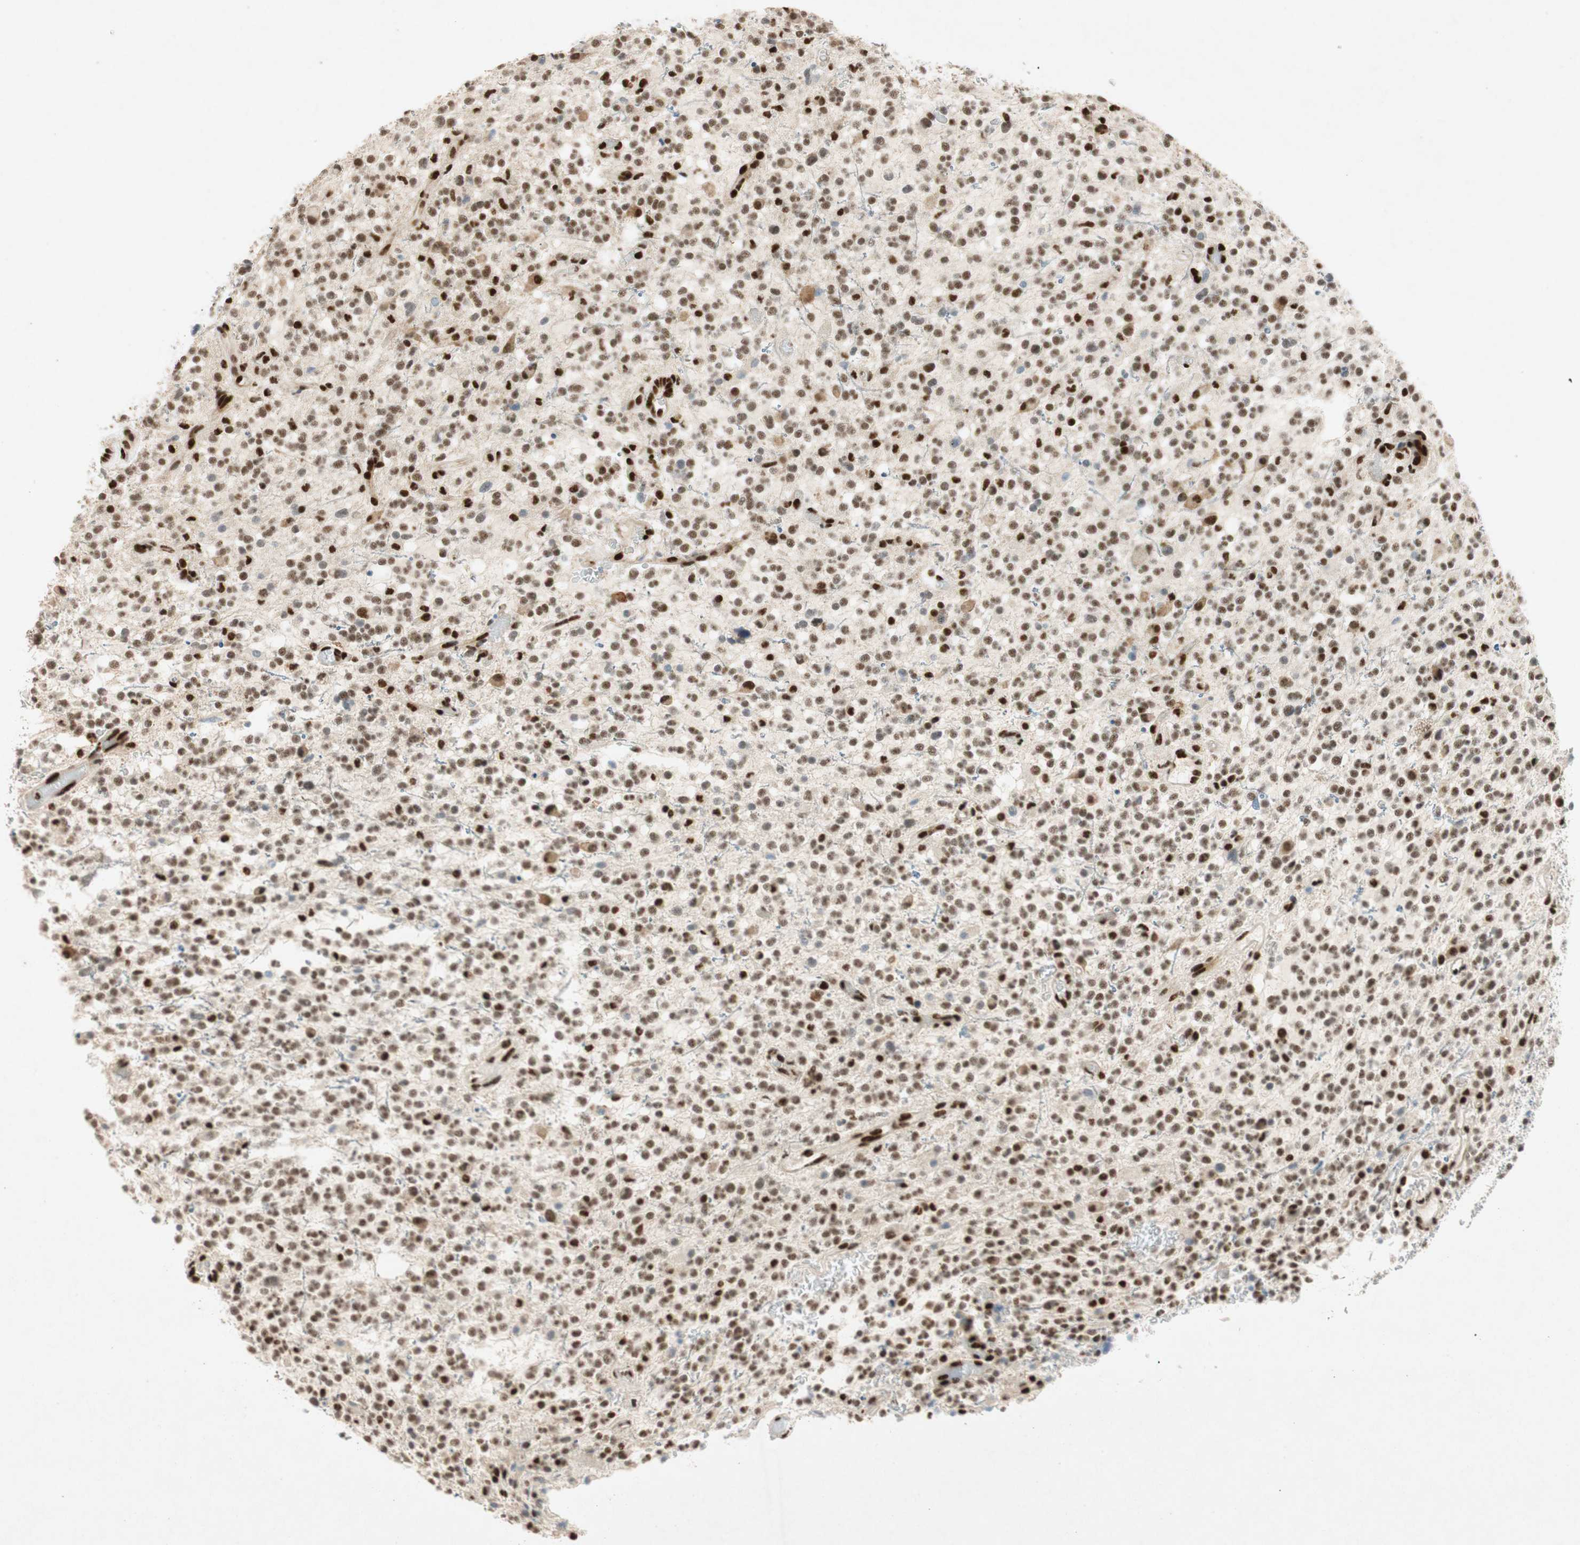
{"staining": {"intensity": "strong", "quantity": ">75%", "location": "nuclear"}, "tissue": "glioma", "cell_type": "Tumor cells", "image_type": "cancer", "snomed": [{"axis": "morphology", "description": "Glioma, malignant, High grade"}, {"axis": "topography", "description": "Brain"}], "caption": "Protein staining demonstrates strong nuclear expression in about >75% of tumor cells in malignant glioma (high-grade).", "gene": "NCBP3", "patient": {"sex": "male", "age": 48}}